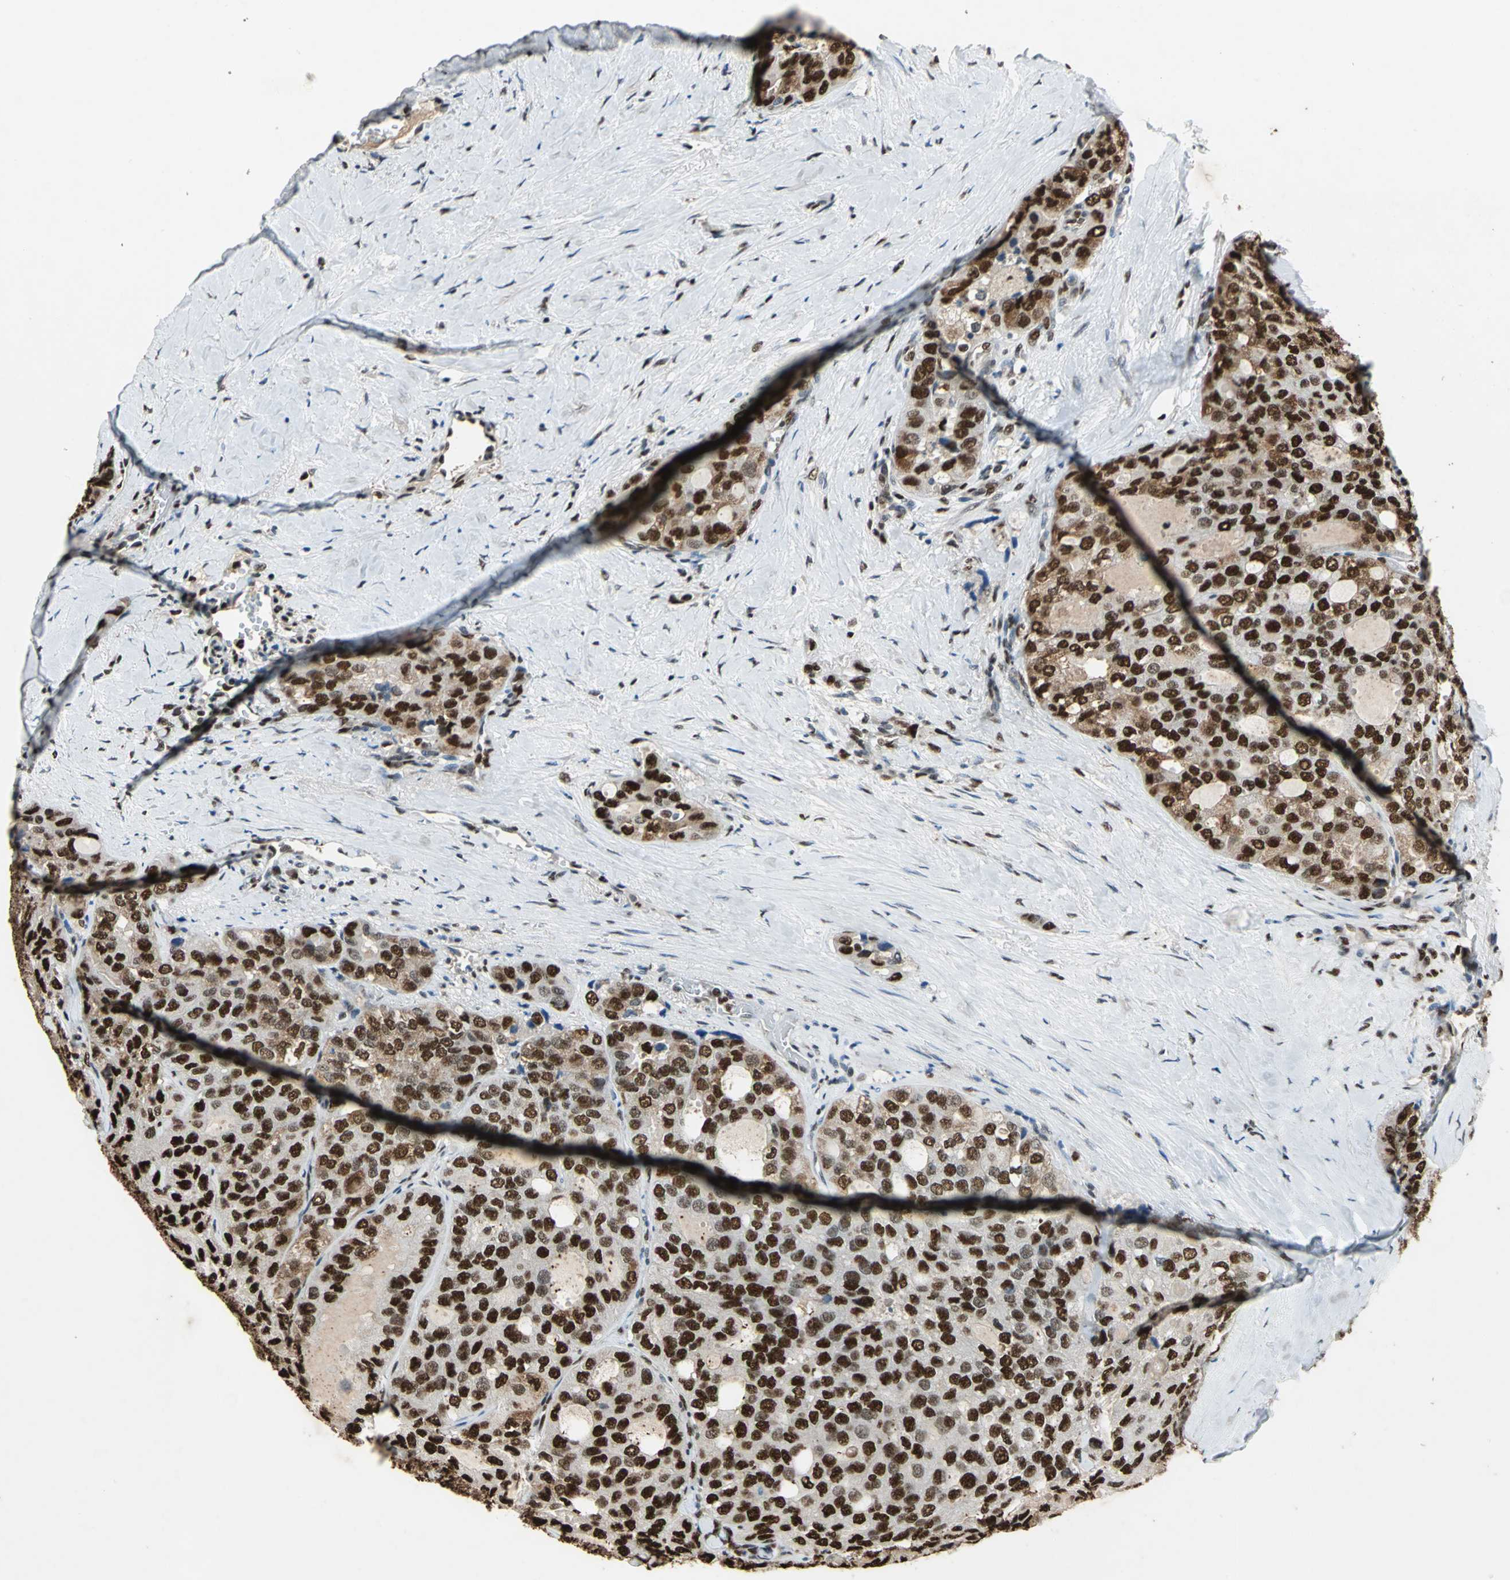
{"staining": {"intensity": "strong", "quantity": ">75%", "location": "cytoplasmic/membranous,nuclear"}, "tissue": "thyroid cancer", "cell_type": "Tumor cells", "image_type": "cancer", "snomed": [{"axis": "morphology", "description": "Follicular adenoma carcinoma, NOS"}, {"axis": "topography", "description": "Thyroid gland"}], "caption": "Immunohistochemistry staining of thyroid follicular adenoma carcinoma, which shows high levels of strong cytoplasmic/membranous and nuclear positivity in approximately >75% of tumor cells indicating strong cytoplasmic/membranous and nuclear protein positivity. The staining was performed using DAB (3,3'-diaminobenzidine) (brown) for protein detection and nuclei were counterstained in hematoxylin (blue).", "gene": "ANP32A", "patient": {"sex": "male", "age": 75}}